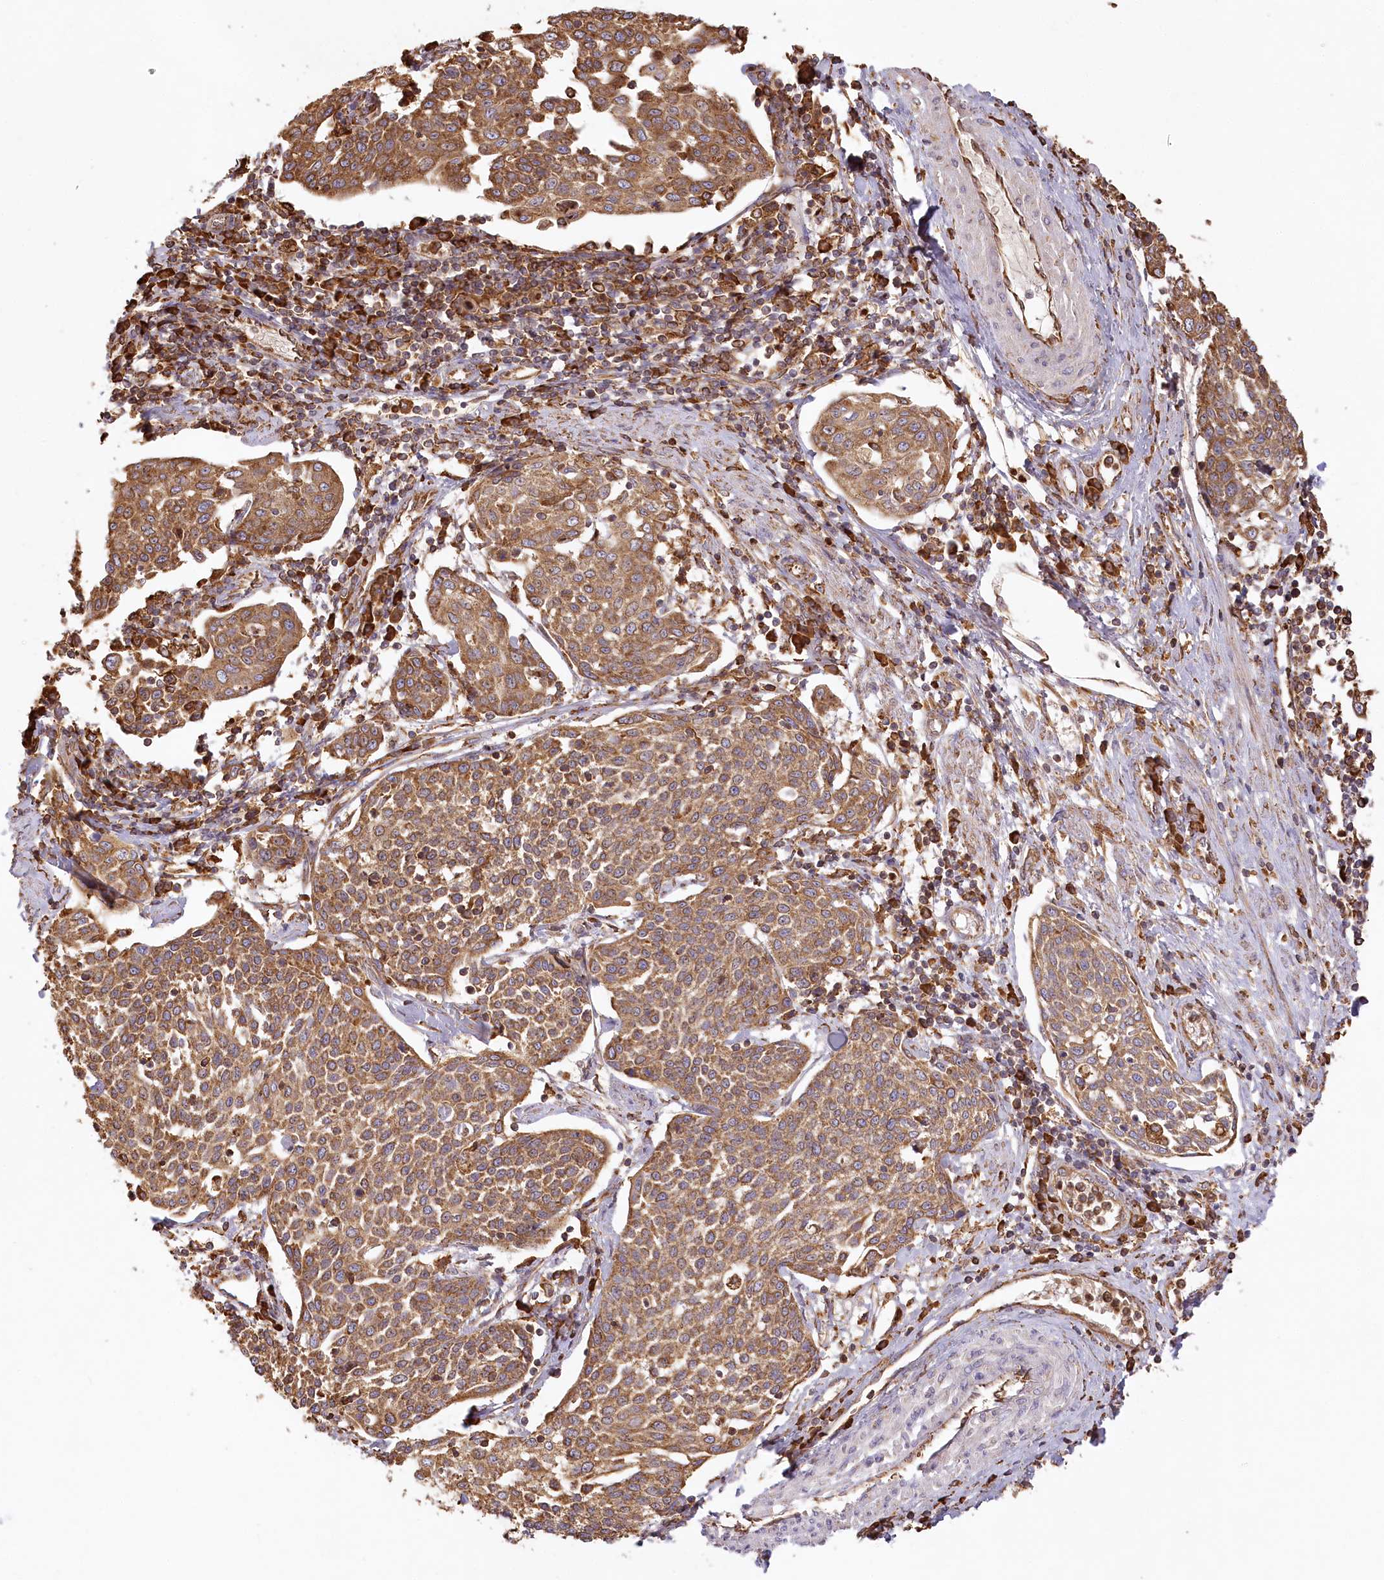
{"staining": {"intensity": "moderate", "quantity": ">75%", "location": "cytoplasmic/membranous"}, "tissue": "cervical cancer", "cell_type": "Tumor cells", "image_type": "cancer", "snomed": [{"axis": "morphology", "description": "Squamous cell carcinoma, NOS"}, {"axis": "topography", "description": "Cervix"}], "caption": "A histopathology image showing moderate cytoplasmic/membranous expression in approximately >75% of tumor cells in squamous cell carcinoma (cervical), as visualized by brown immunohistochemical staining.", "gene": "ACAP2", "patient": {"sex": "female", "age": 34}}